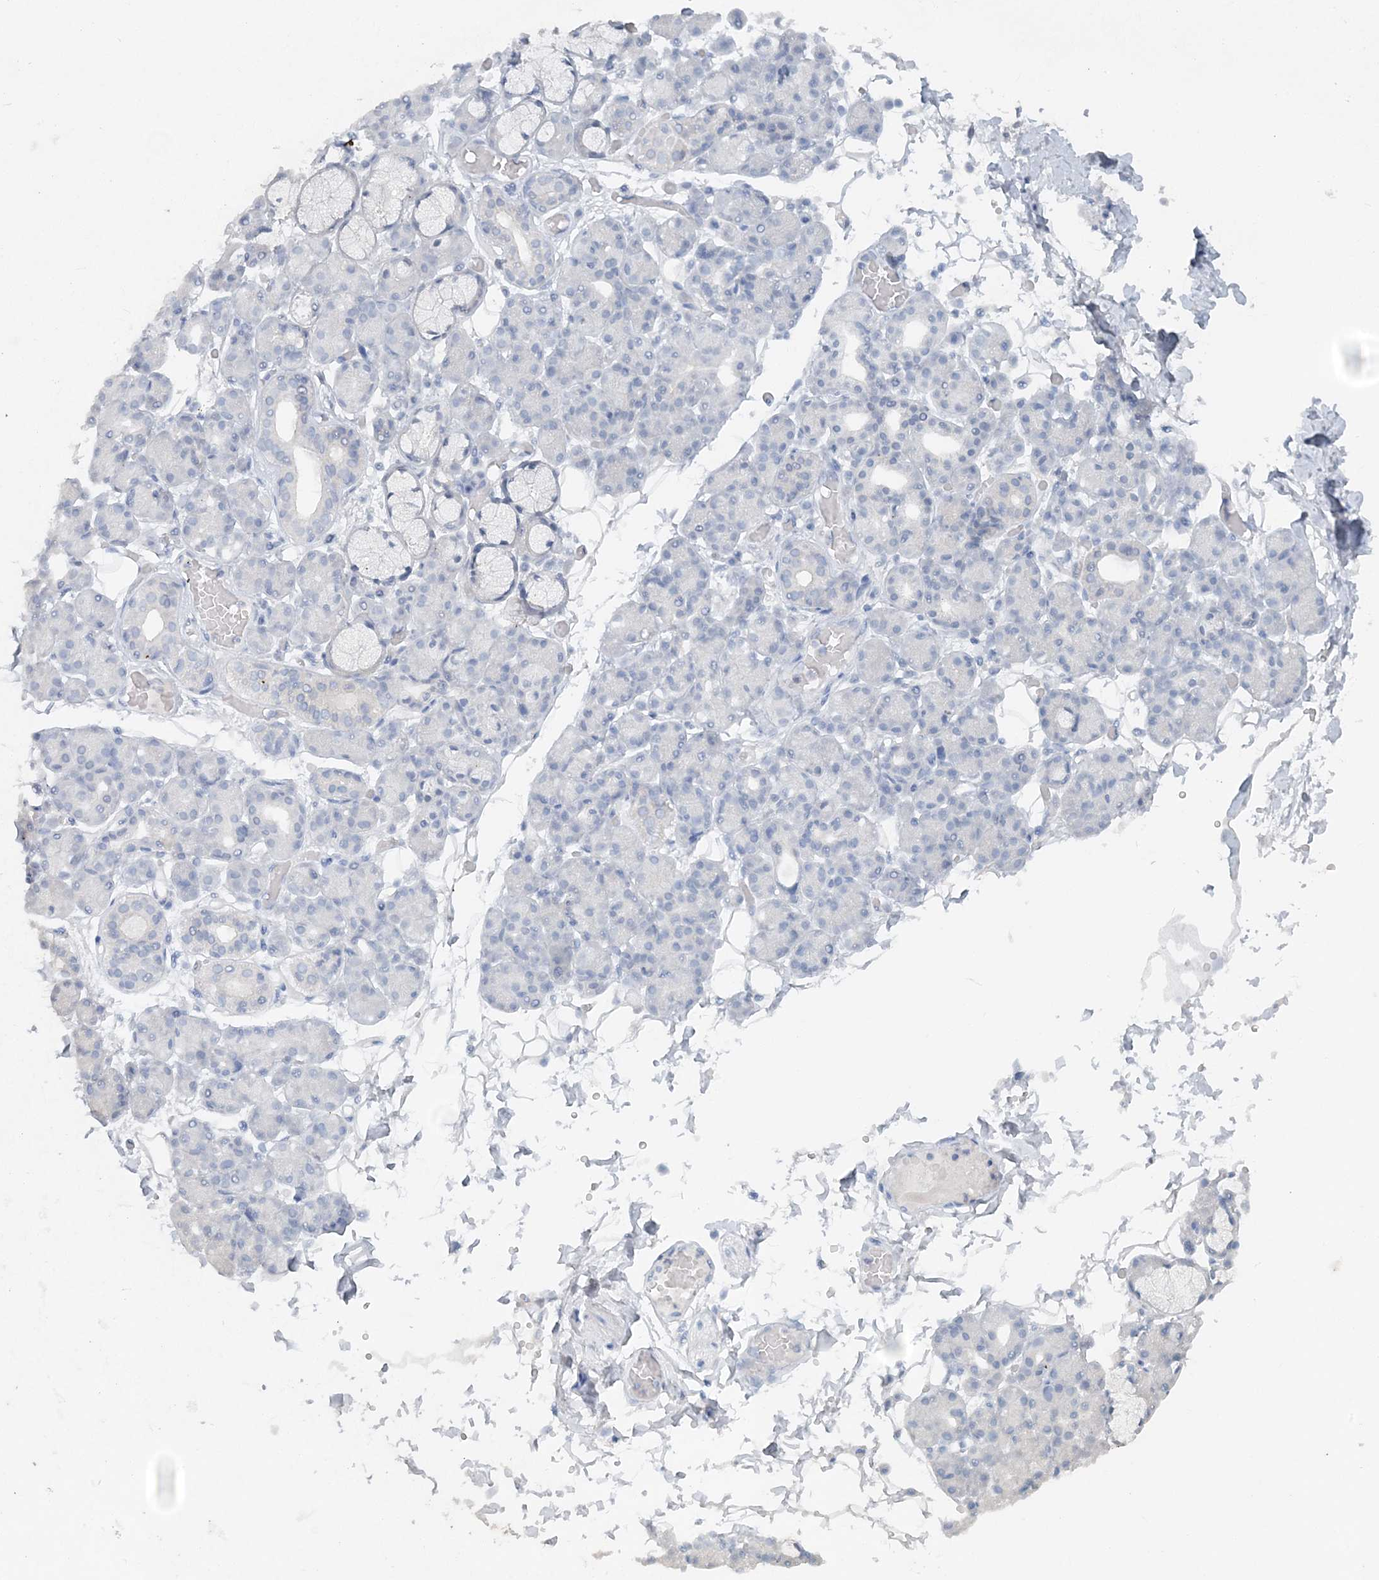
{"staining": {"intensity": "negative", "quantity": "none", "location": "none"}, "tissue": "salivary gland", "cell_type": "Glandular cells", "image_type": "normal", "snomed": [{"axis": "morphology", "description": "Normal tissue, NOS"}, {"axis": "topography", "description": "Salivary gland"}], "caption": "This micrograph is of unremarkable salivary gland stained with IHC to label a protein in brown with the nuclei are counter-stained blue. There is no expression in glandular cells.", "gene": "ATP11A", "patient": {"sex": "male", "age": 63}}